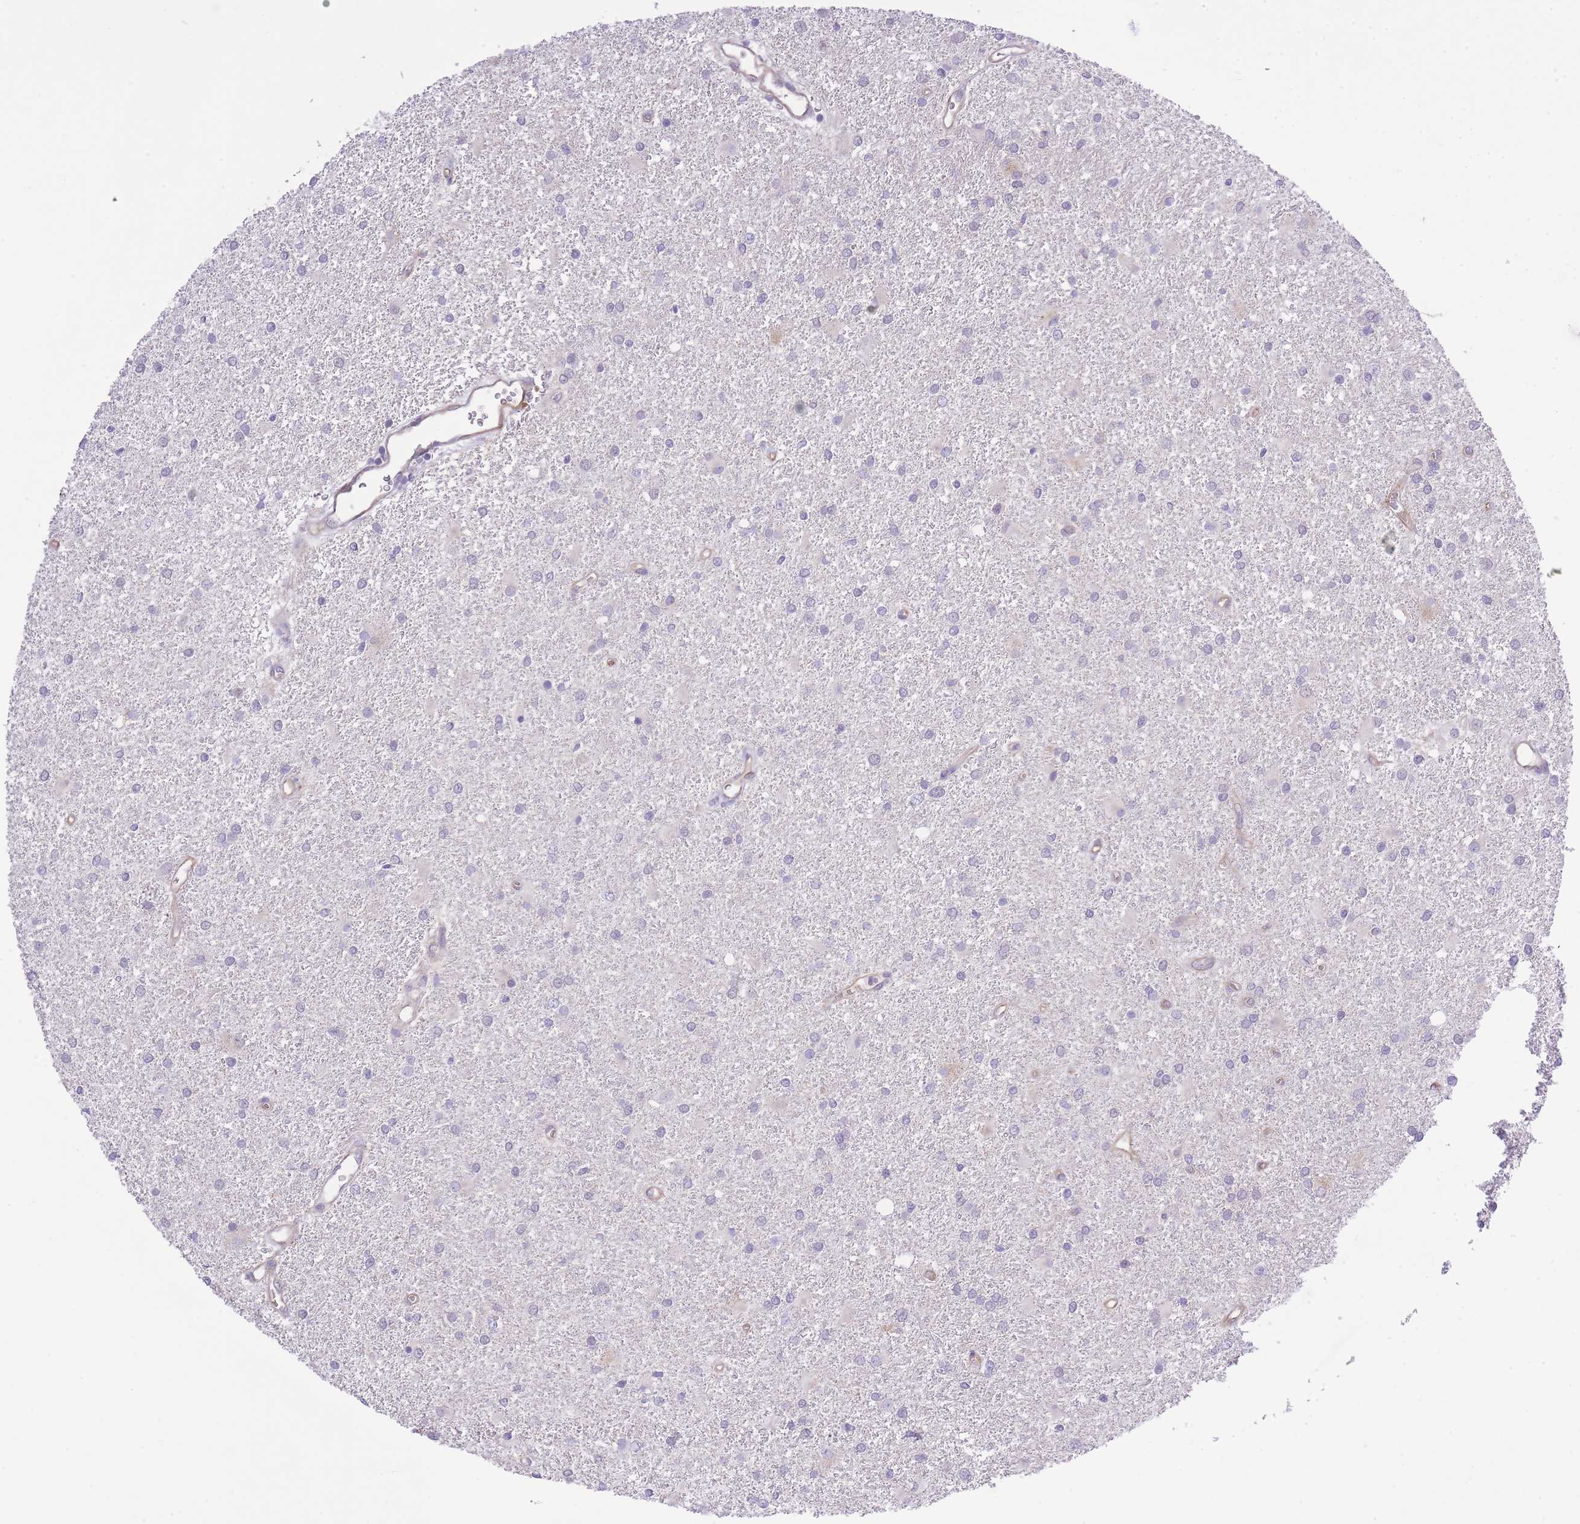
{"staining": {"intensity": "negative", "quantity": "none", "location": "none"}, "tissue": "glioma", "cell_type": "Tumor cells", "image_type": "cancer", "snomed": [{"axis": "morphology", "description": "Glioma, malignant, High grade"}, {"axis": "topography", "description": "Brain"}], "caption": "Immunohistochemistry of human glioma demonstrates no staining in tumor cells.", "gene": "MEIOSIN", "patient": {"sex": "female", "age": 50}}